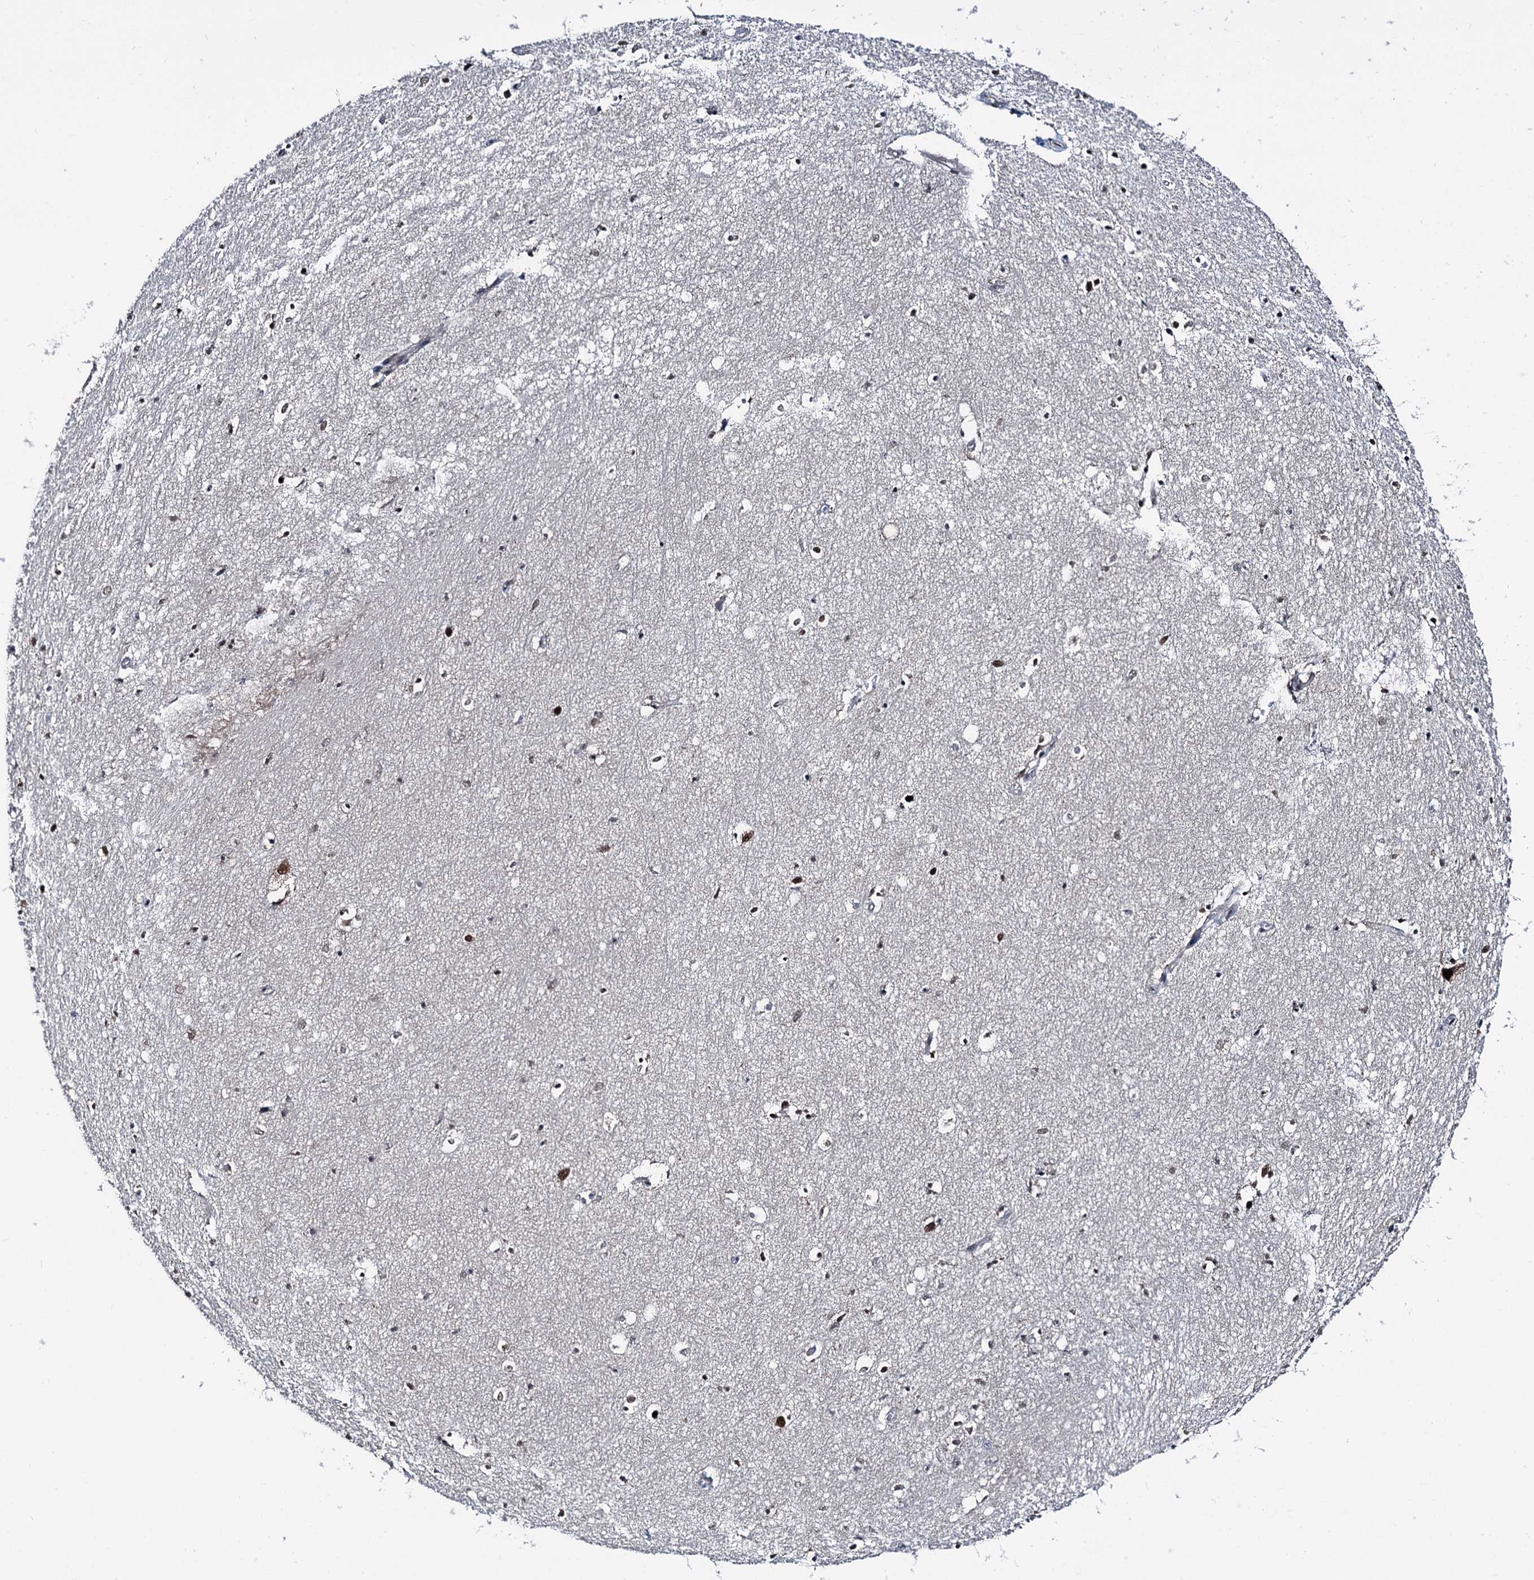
{"staining": {"intensity": "moderate", "quantity": "25%-75%", "location": "nuclear"}, "tissue": "hippocampus", "cell_type": "Glial cells", "image_type": "normal", "snomed": [{"axis": "morphology", "description": "Normal tissue, NOS"}, {"axis": "topography", "description": "Hippocampus"}], "caption": "Immunohistochemistry photomicrograph of normal human hippocampus stained for a protein (brown), which demonstrates medium levels of moderate nuclear expression in approximately 25%-75% of glial cells.", "gene": "PSMD13", "patient": {"sex": "female", "age": 64}}